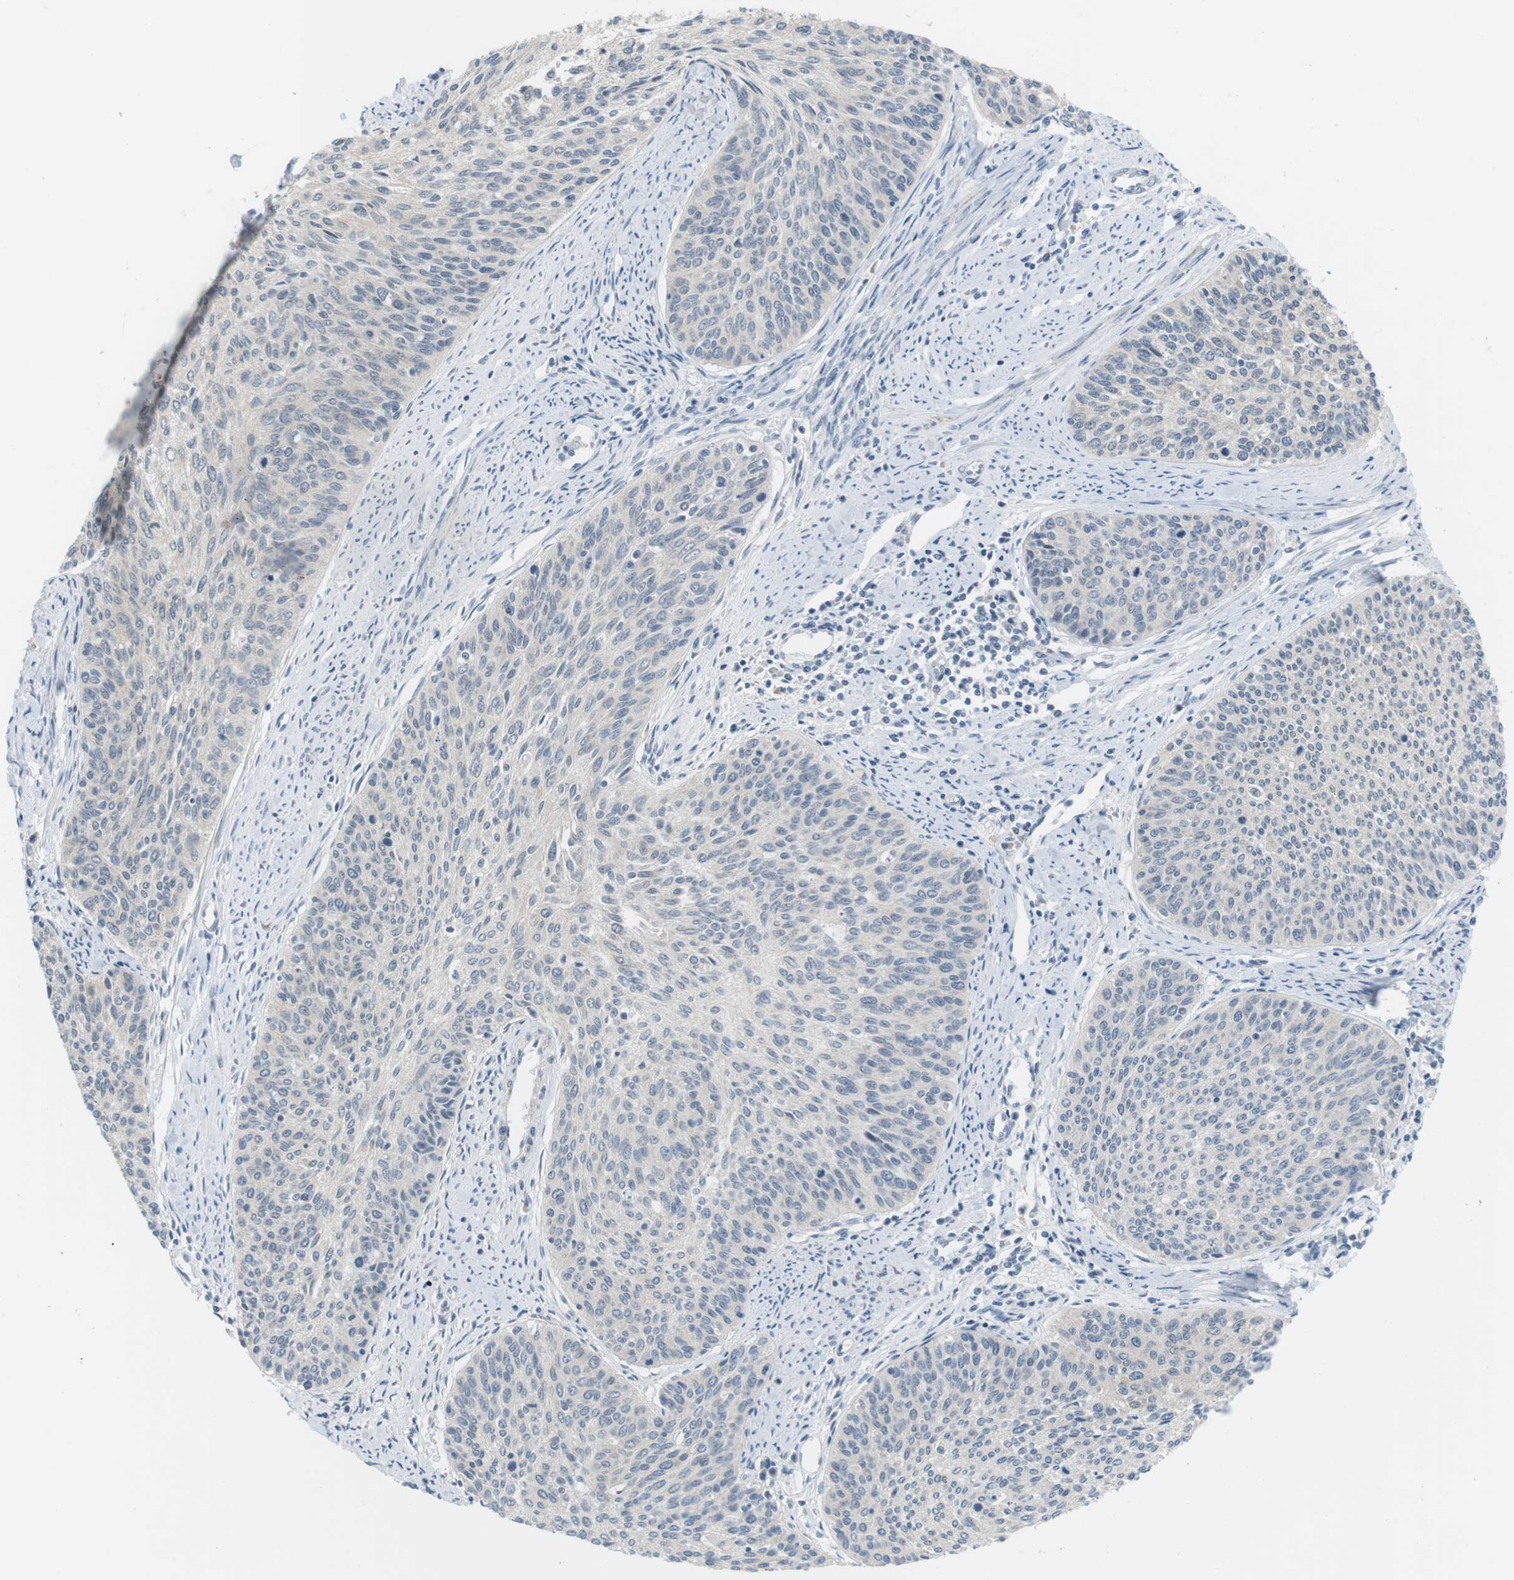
{"staining": {"intensity": "weak", "quantity": "<25%", "location": "nuclear"}, "tissue": "cervical cancer", "cell_type": "Tumor cells", "image_type": "cancer", "snomed": [{"axis": "morphology", "description": "Squamous cell carcinoma, NOS"}, {"axis": "topography", "description": "Cervix"}], "caption": "IHC photomicrograph of neoplastic tissue: human cervical cancer stained with DAB (3,3'-diaminobenzidine) demonstrates no significant protein positivity in tumor cells.", "gene": "RTN3", "patient": {"sex": "female", "age": 55}}